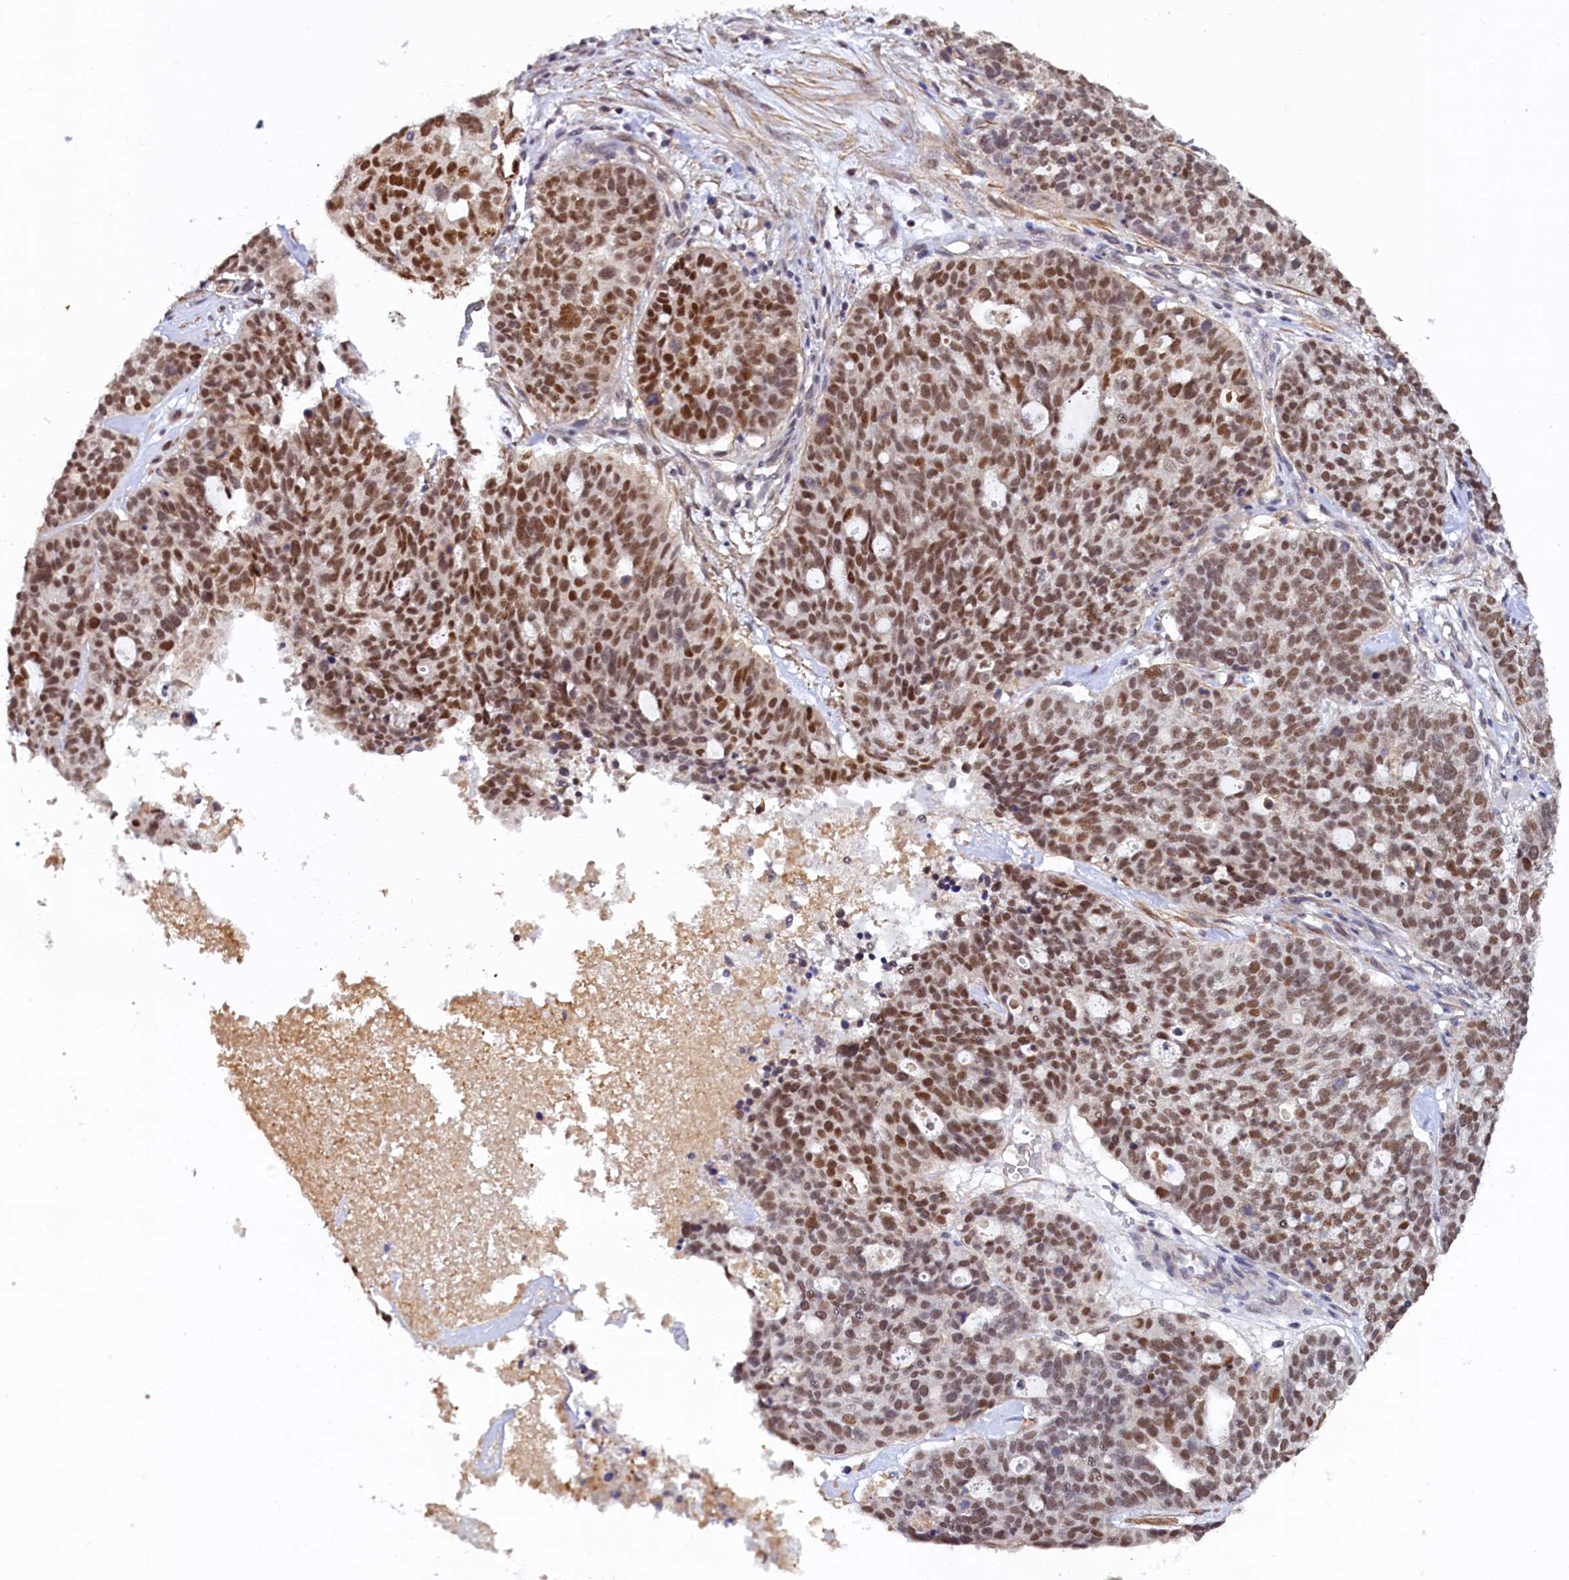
{"staining": {"intensity": "moderate", "quantity": ">75%", "location": "nuclear"}, "tissue": "ovarian cancer", "cell_type": "Tumor cells", "image_type": "cancer", "snomed": [{"axis": "morphology", "description": "Cystadenocarcinoma, serous, NOS"}, {"axis": "topography", "description": "Ovary"}], "caption": "Human ovarian cancer stained with a brown dye demonstrates moderate nuclear positive staining in approximately >75% of tumor cells.", "gene": "INTS14", "patient": {"sex": "female", "age": 59}}